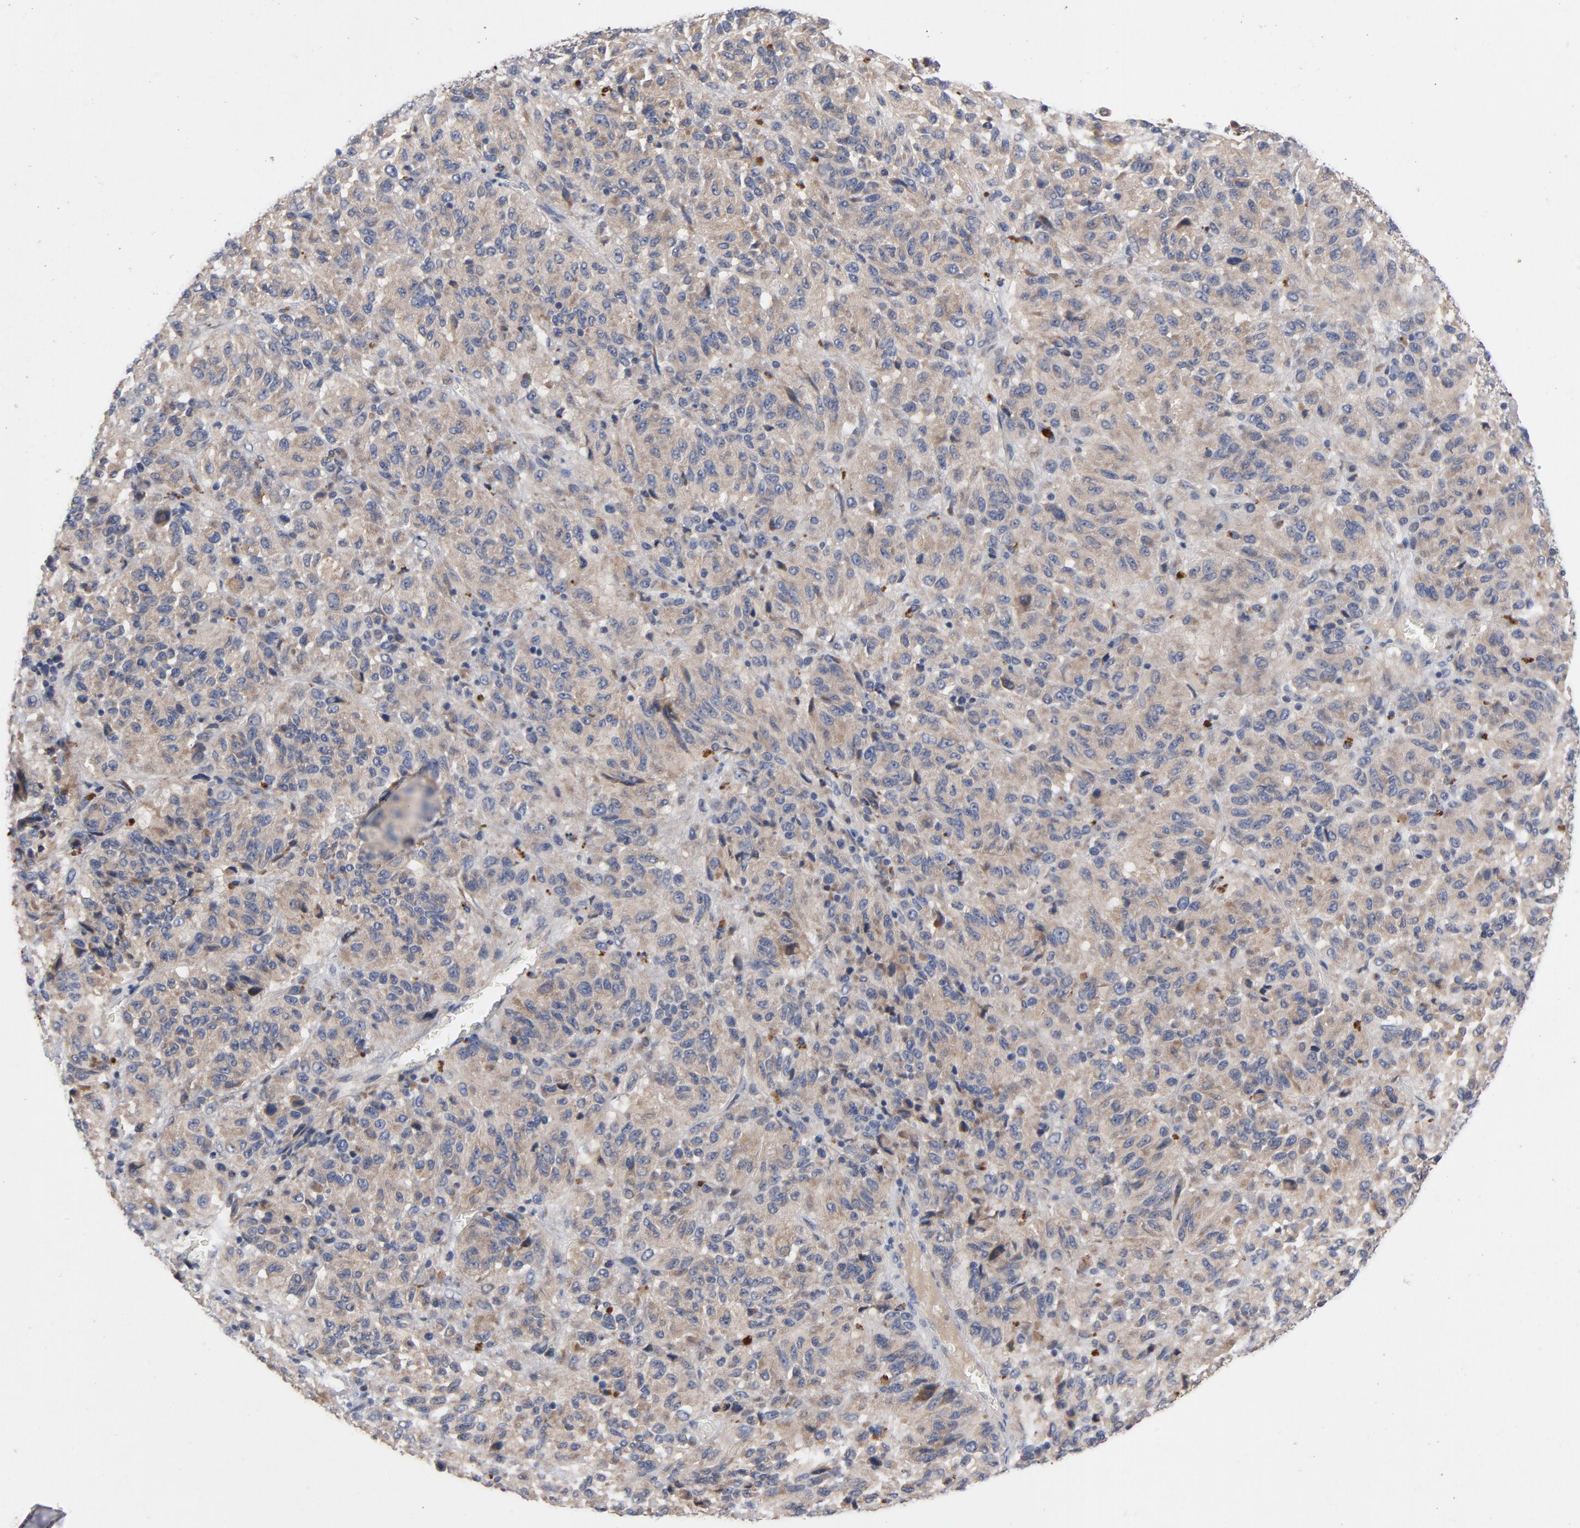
{"staining": {"intensity": "moderate", "quantity": ">75%", "location": "cytoplasmic/membranous"}, "tissue": "melanoma", "cell_type": "Tumor cells", "image_type": "cancer", "snomed": [{"axis": "morphology", "description": "Malignant melanoma, Metastatic site"}, {"axis": "topography", "description": "Lung"}], "caption": "A histopathology image showing moderate cytoplasmic/membranous staining in approximately >75% of tumor cells in malignant melanoma (metastatic site), as visualized by brown immunohistochemical staining.", "gene": "CCDC134", "patient": {"sex": "male", "age": 64}}